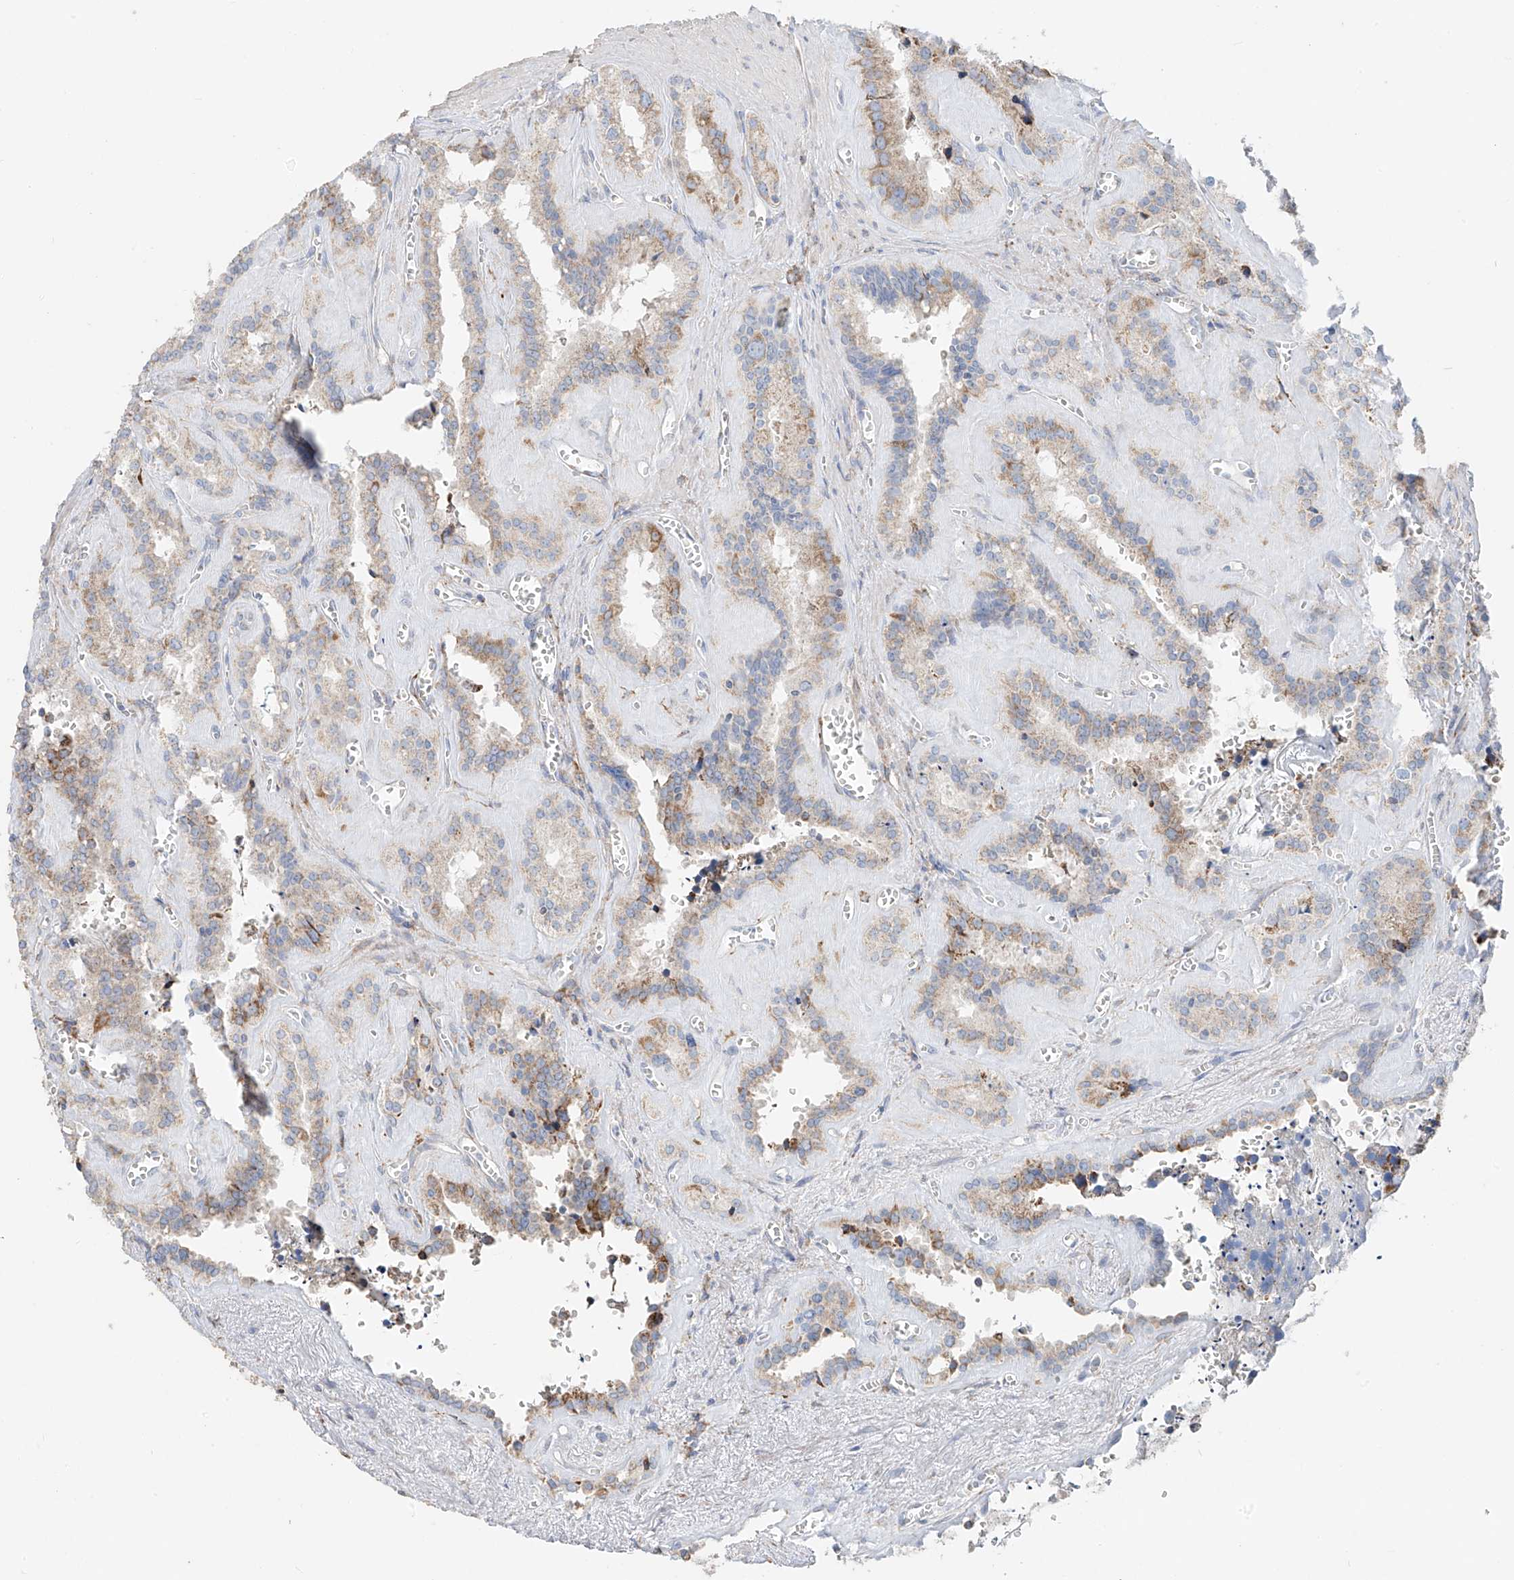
{"staining": {"intensity": "moderate", "quantity": "<25%", "location": "cytoplasmic/membranous"}, "tissue": "seminal vesicle", "cell_type": "Glandular cells", "image_type": "normal", "snomed": [{"axis": "morphology", "description": "Normal tissue, NOS"}, {"axis": "topography", "description": "Prostate"}, {"axis": "topography", "description": "Seminal veicle"}], "caption": "This is an image of immunohistochemistry staining of normal seminal vesicle, which shows moderate positivity in the cytoplasmic/membranous of glandular cells.", "gene": "COLGALT2", "patient": {"sex": "male", "age": 59}}